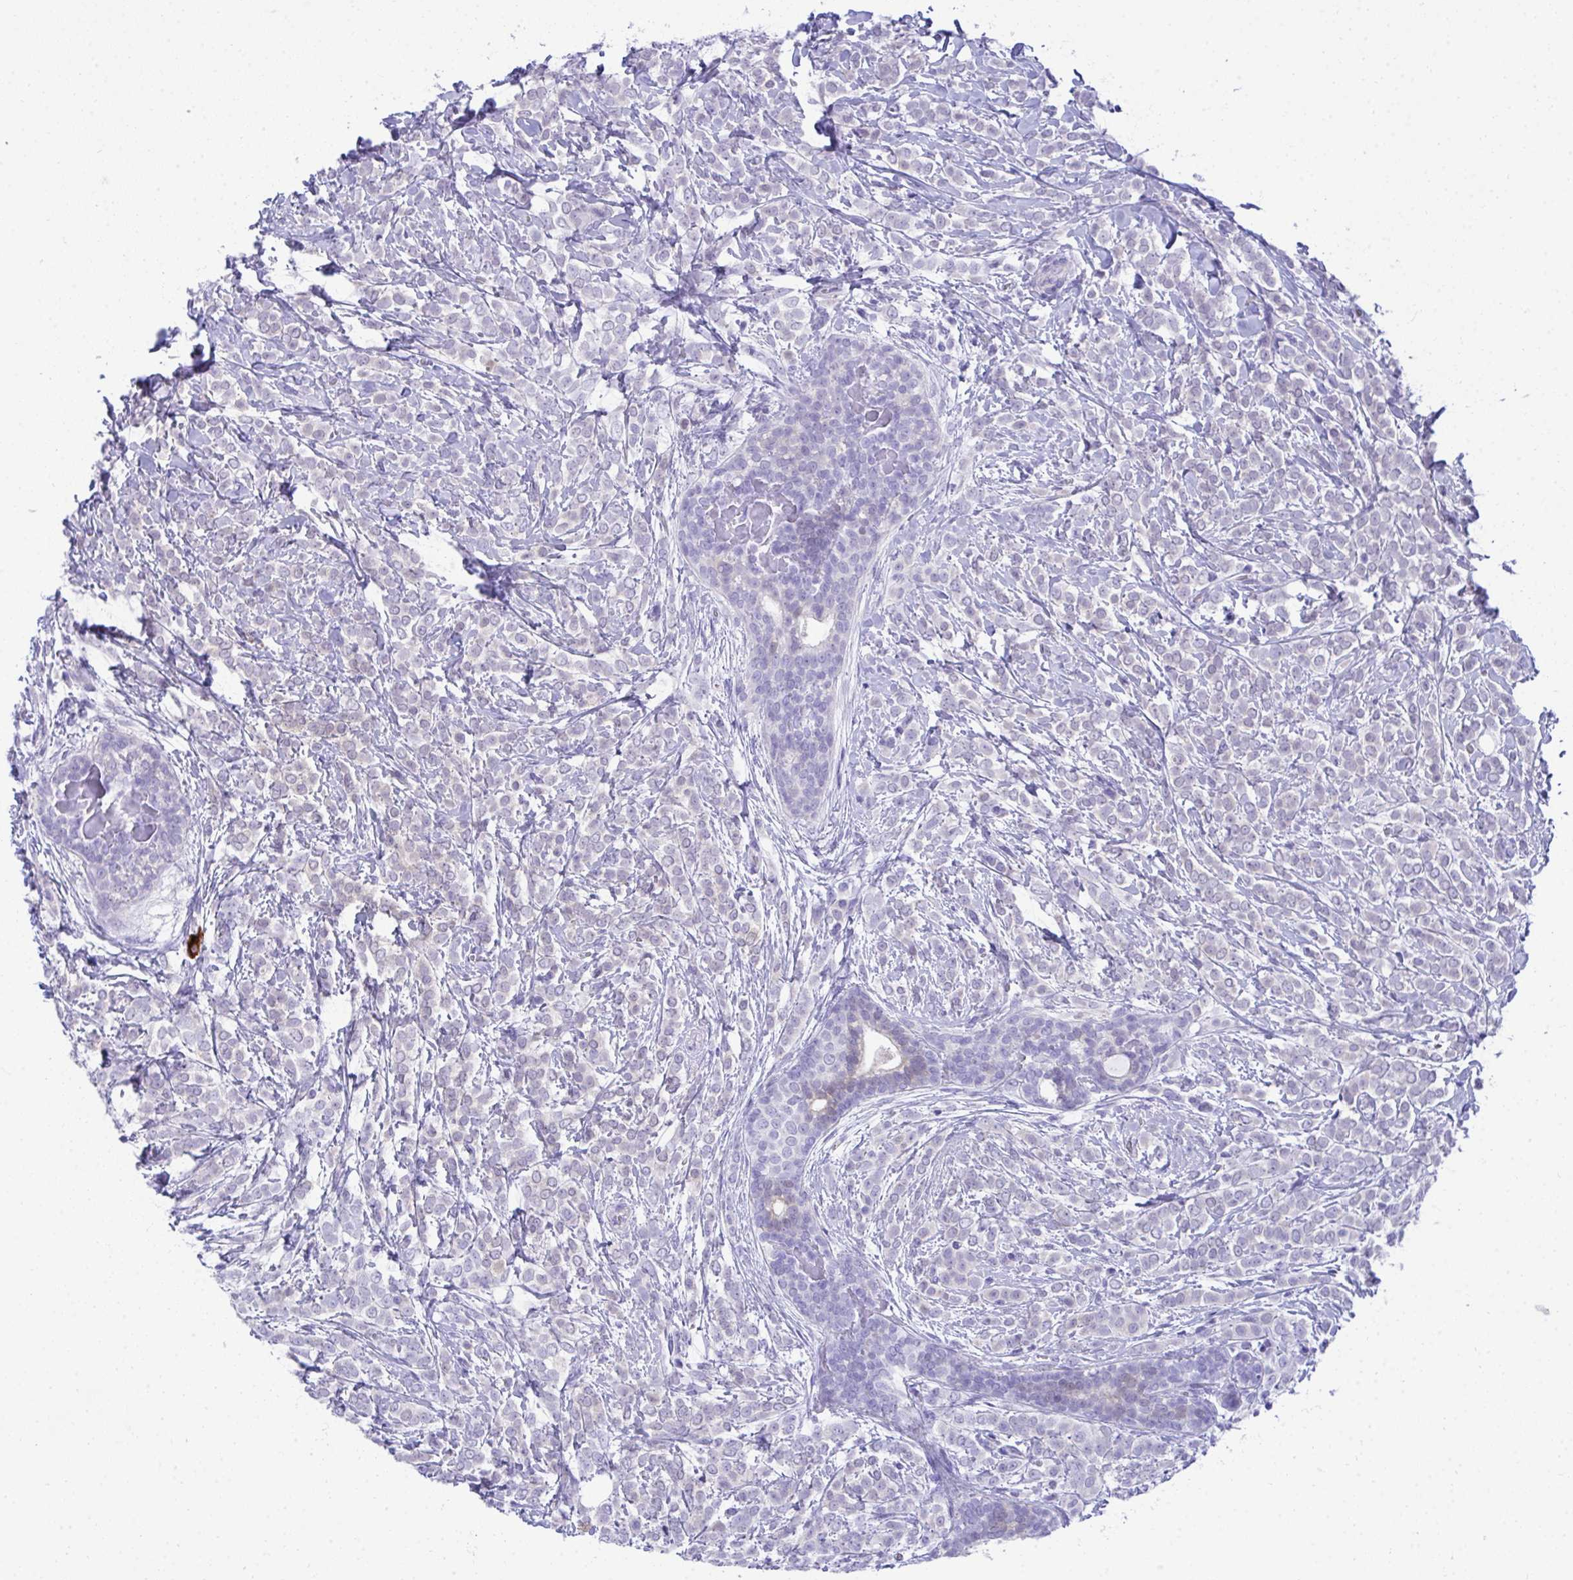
{"staining": {"intensity": "negative", "quantity": "none", "location": "none"}, "tissue": "breast cancer", "cell_type": "Tumor cells", "image_type": "cancer", "snomed": [{"axis": "morphology", "description": "Lobular carcinoma"}, {"axis": "topography", "description": "Breast"}], "caption": "This is a micrograph of immunohistochemistry (IHC) staining of breast cancer, which shows no positivity in tumor cells. (Stains: DAB (3,3'-diaminobenzidine) immunohistochemistry (IHC) with hematoxylin counter stain, Microscopy: brightfield microscopy at high magnification).", "gene": "PGM2L1", "patient": {"sex": "female", "age": 49}}